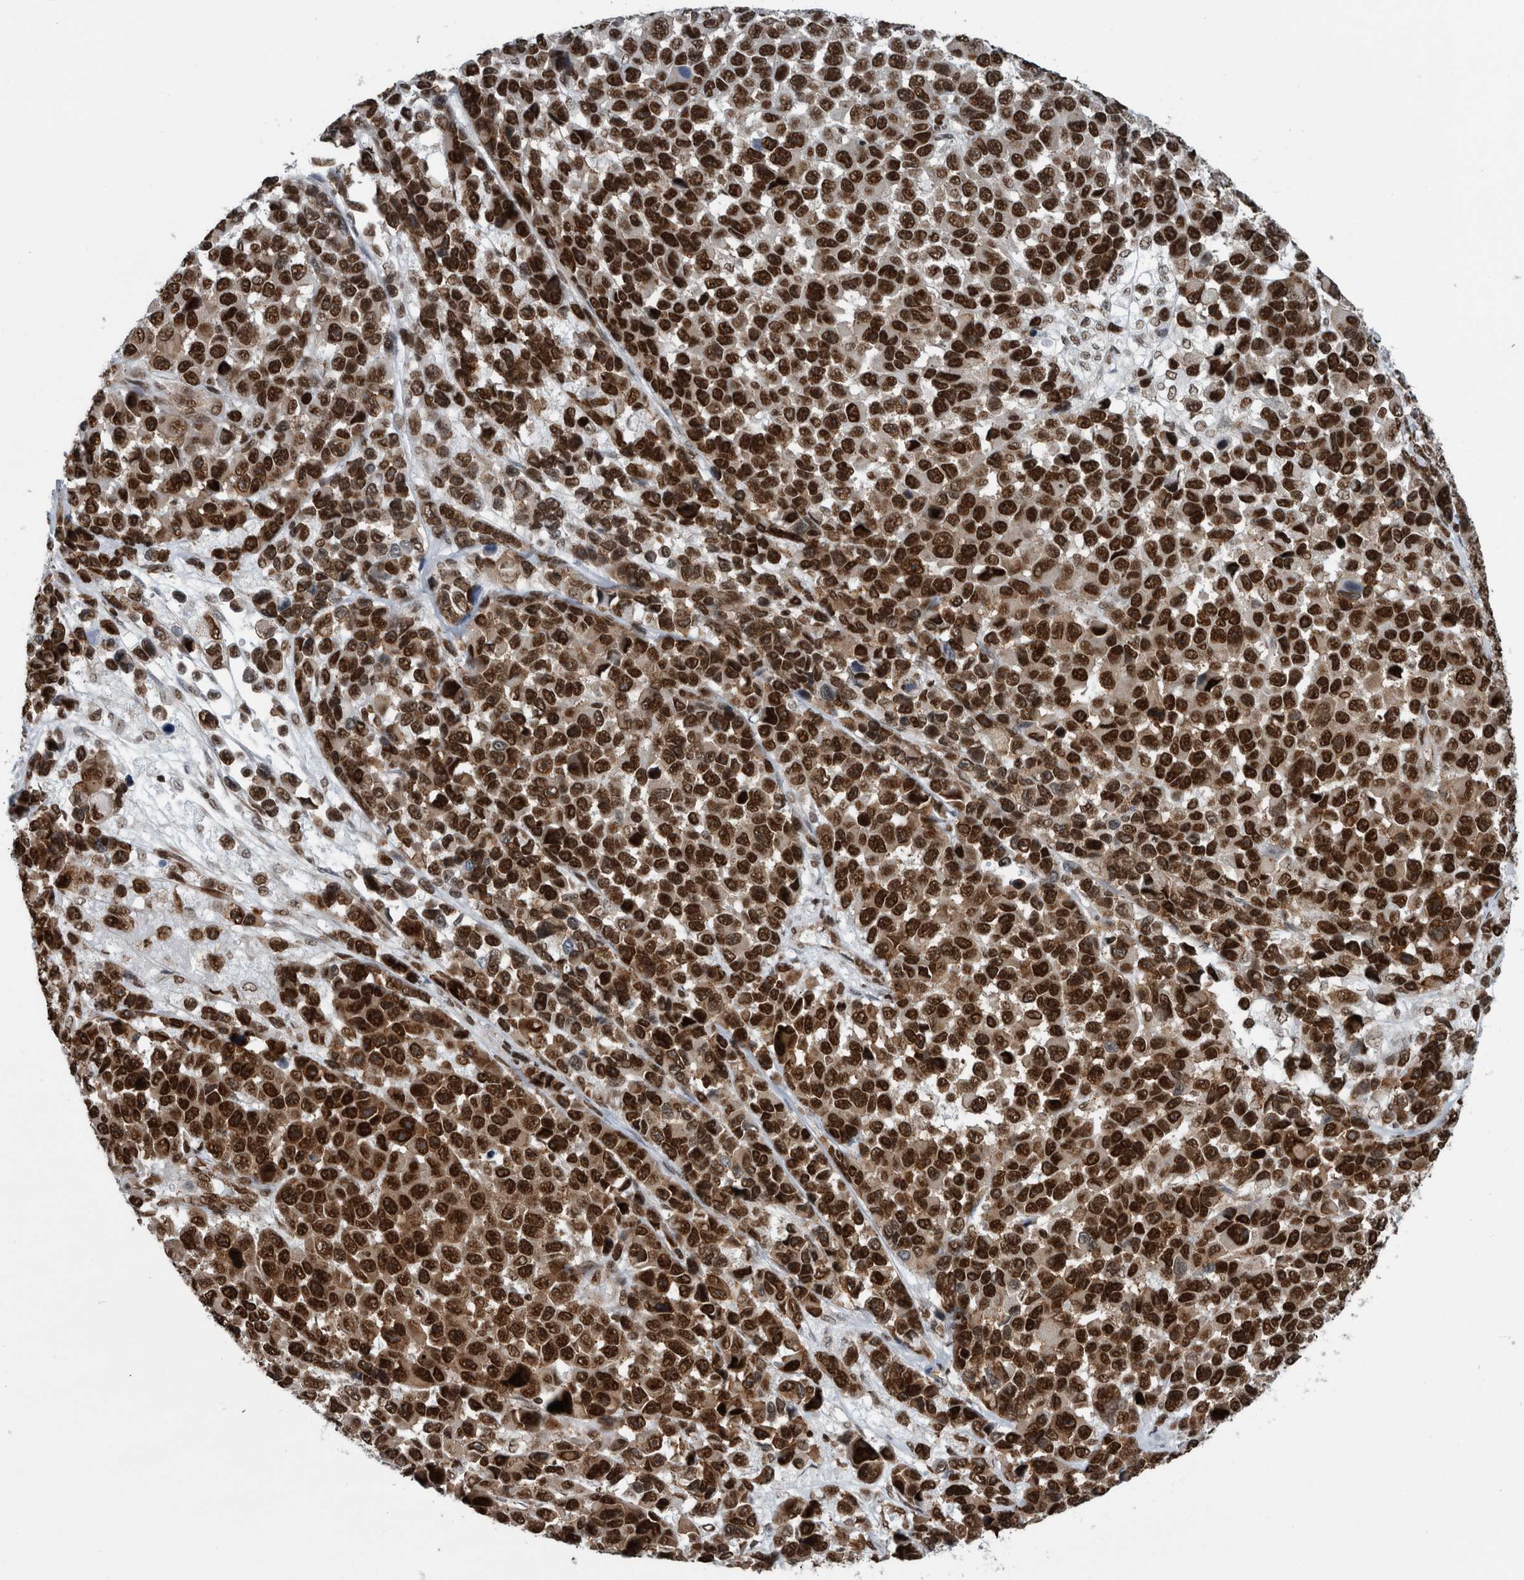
{"staining": {"intensity": "strong", "quantity": ">75%", "location": "nuclear"}, "tissue": "melanoma", "cell_type": "Tumor cells", "image_type": "cancer", "snomed": [{"axis": "morphology", "description": "Malignant melanoma, NOS"}, {"axis": "topography", "description": "Skin"}], "caption": "IHC photomicrograph of neoplastic tissue: human malignant melanoma stained using IHC shows high levels of strong protein expression localized specifically in the nuclear of tumor cells, appearing as a nuclear brown color.", "gene": "DNMT3A", "patient": {"sex": "male", "age": 53}}